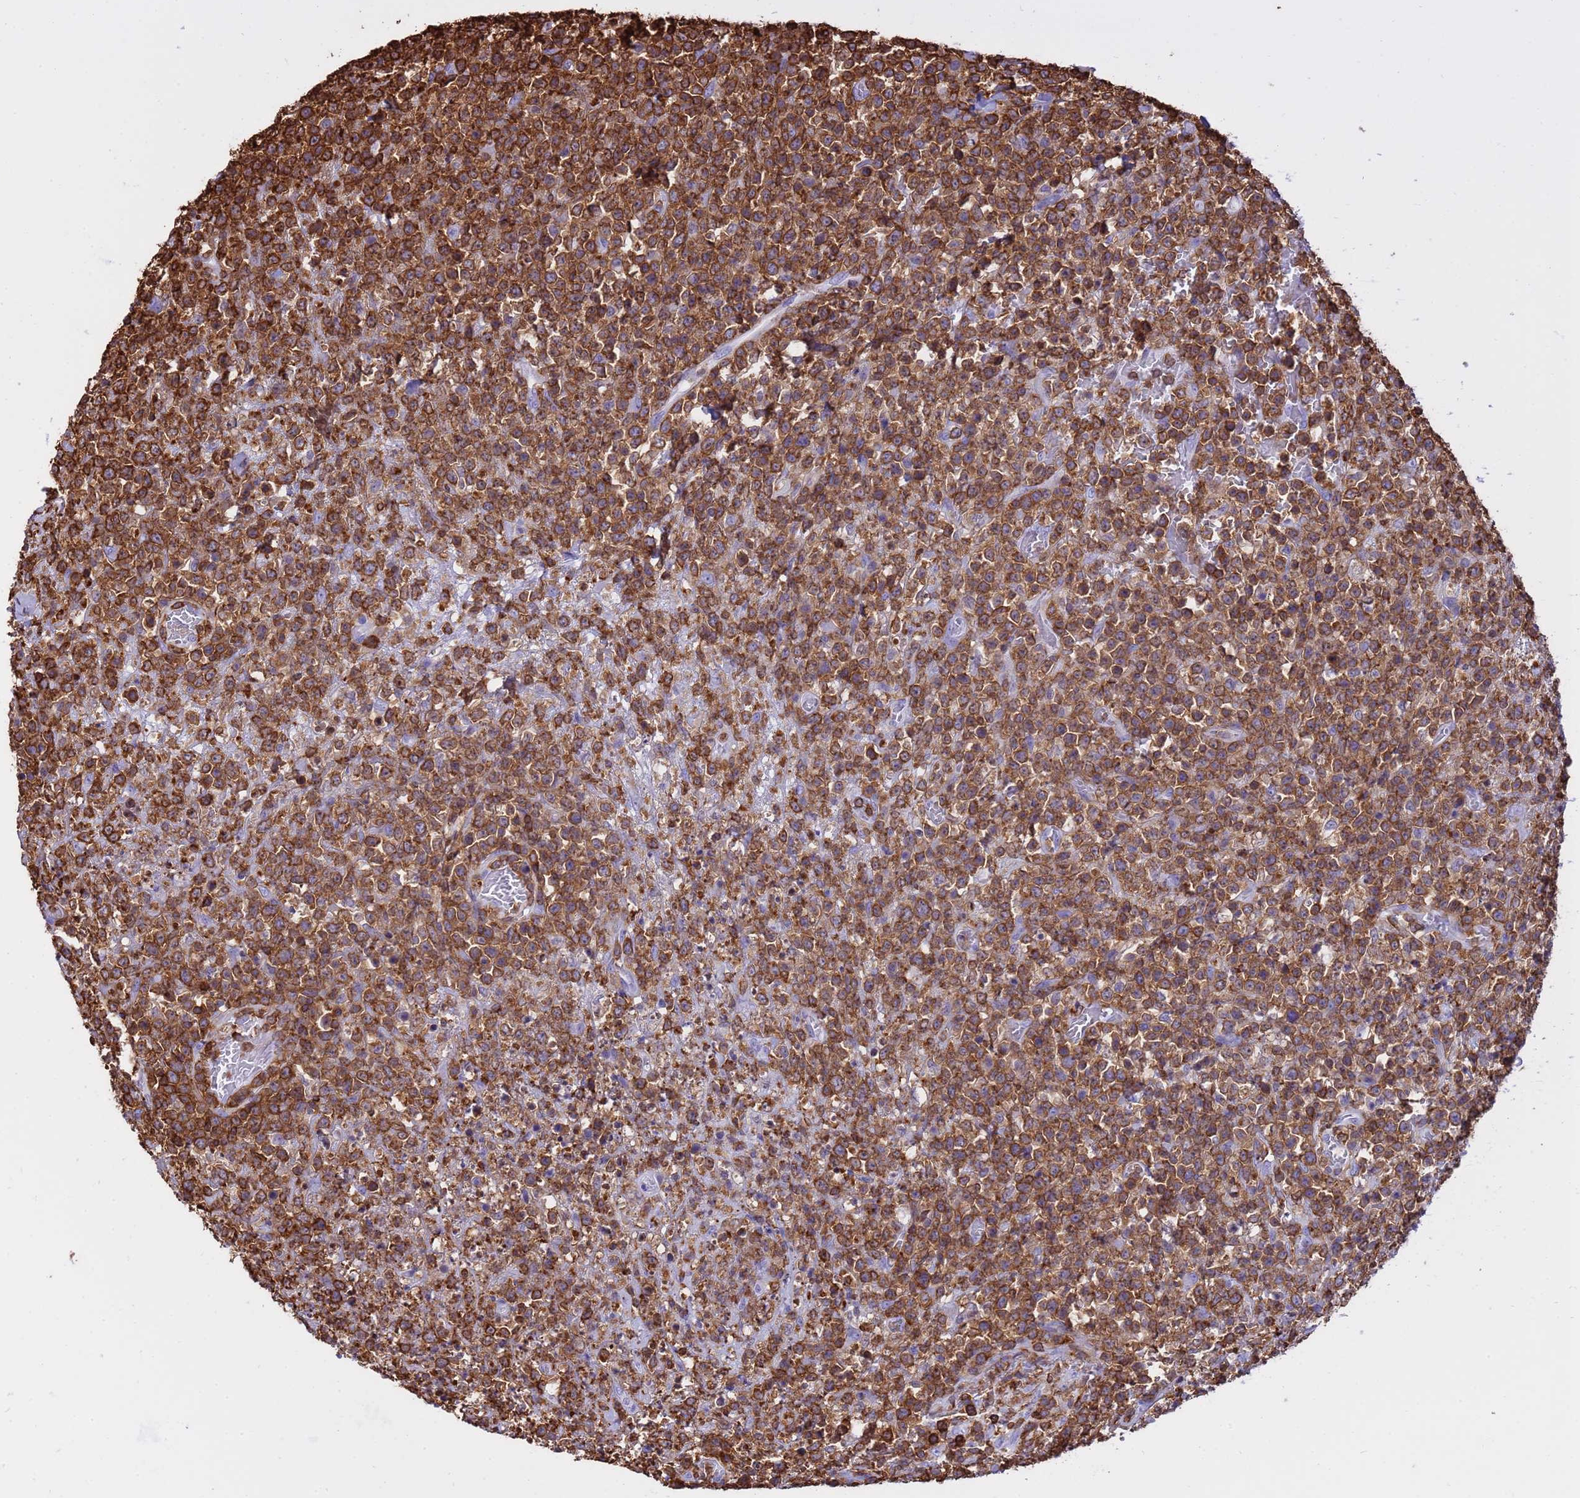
{"staining": {"intensity": "moderate", "quantity": ">75%", "location": "cytoplasmic/membranous"}, "tissue": "lymphoma", "cell_type": "Tumor cells", "image_type": "cancer", "snomed": [{"axis": "morphology", "description": "Malignant lymphoma, non-Hodgkin's type, High grade"}, {"axis": "topography", "description": "Colon"}], "caption": "Immunohistochemistry photomicrograph of neoplastic tissue: lymphoma stained using immunohistochemistry reveals medium levels of moderate protein expression localized specifically in the cytoplasmic/membranous of tumor cells, appearing as a cytoplasmic/membranous brown color.", "gene": "IRF5", "patient": {"sex": "female", "age": 53}}